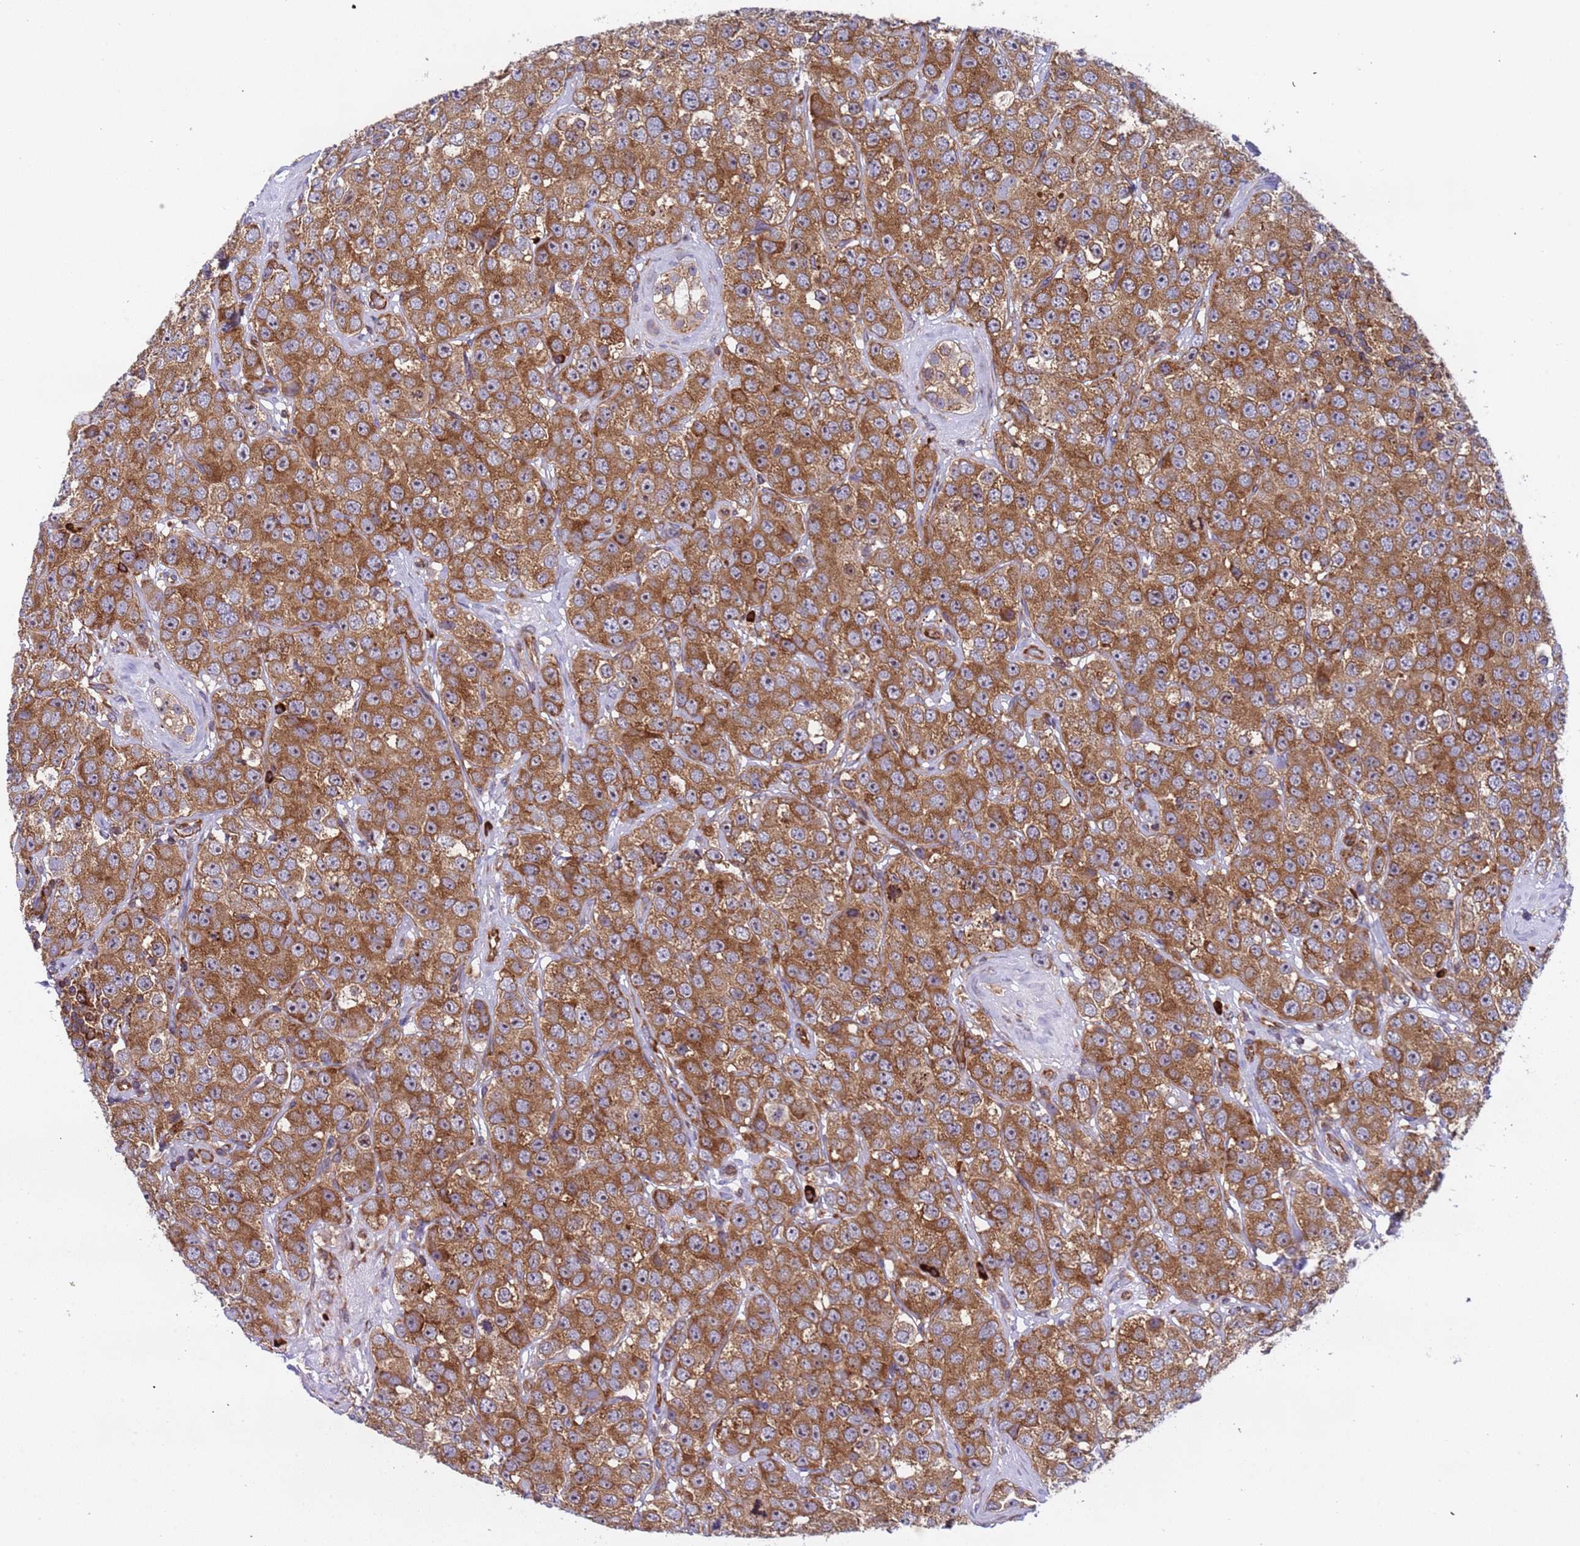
{"staining": {"intensity": "moderate", "quantity": ">75%", "location": "cytoplasmic/membranous,nuclear"}, "tissue": "testis cancer", "cell_type": "Tumor cells", "image_type": "cancer", "snomed": [{"axis": "morphology", "description": "Seminoma, NOS"}, {"axis": "topography", "description": "Testis"}], "caption": "Seminoma (testis) tissue demonstrates moderate cytoplasmic/membranous and nuclear positivity in about >75% of tumor cells, visualized by immunohistochemistry.", "gene": "RPL36", "patient": {"sex": "male", "age": 28}}